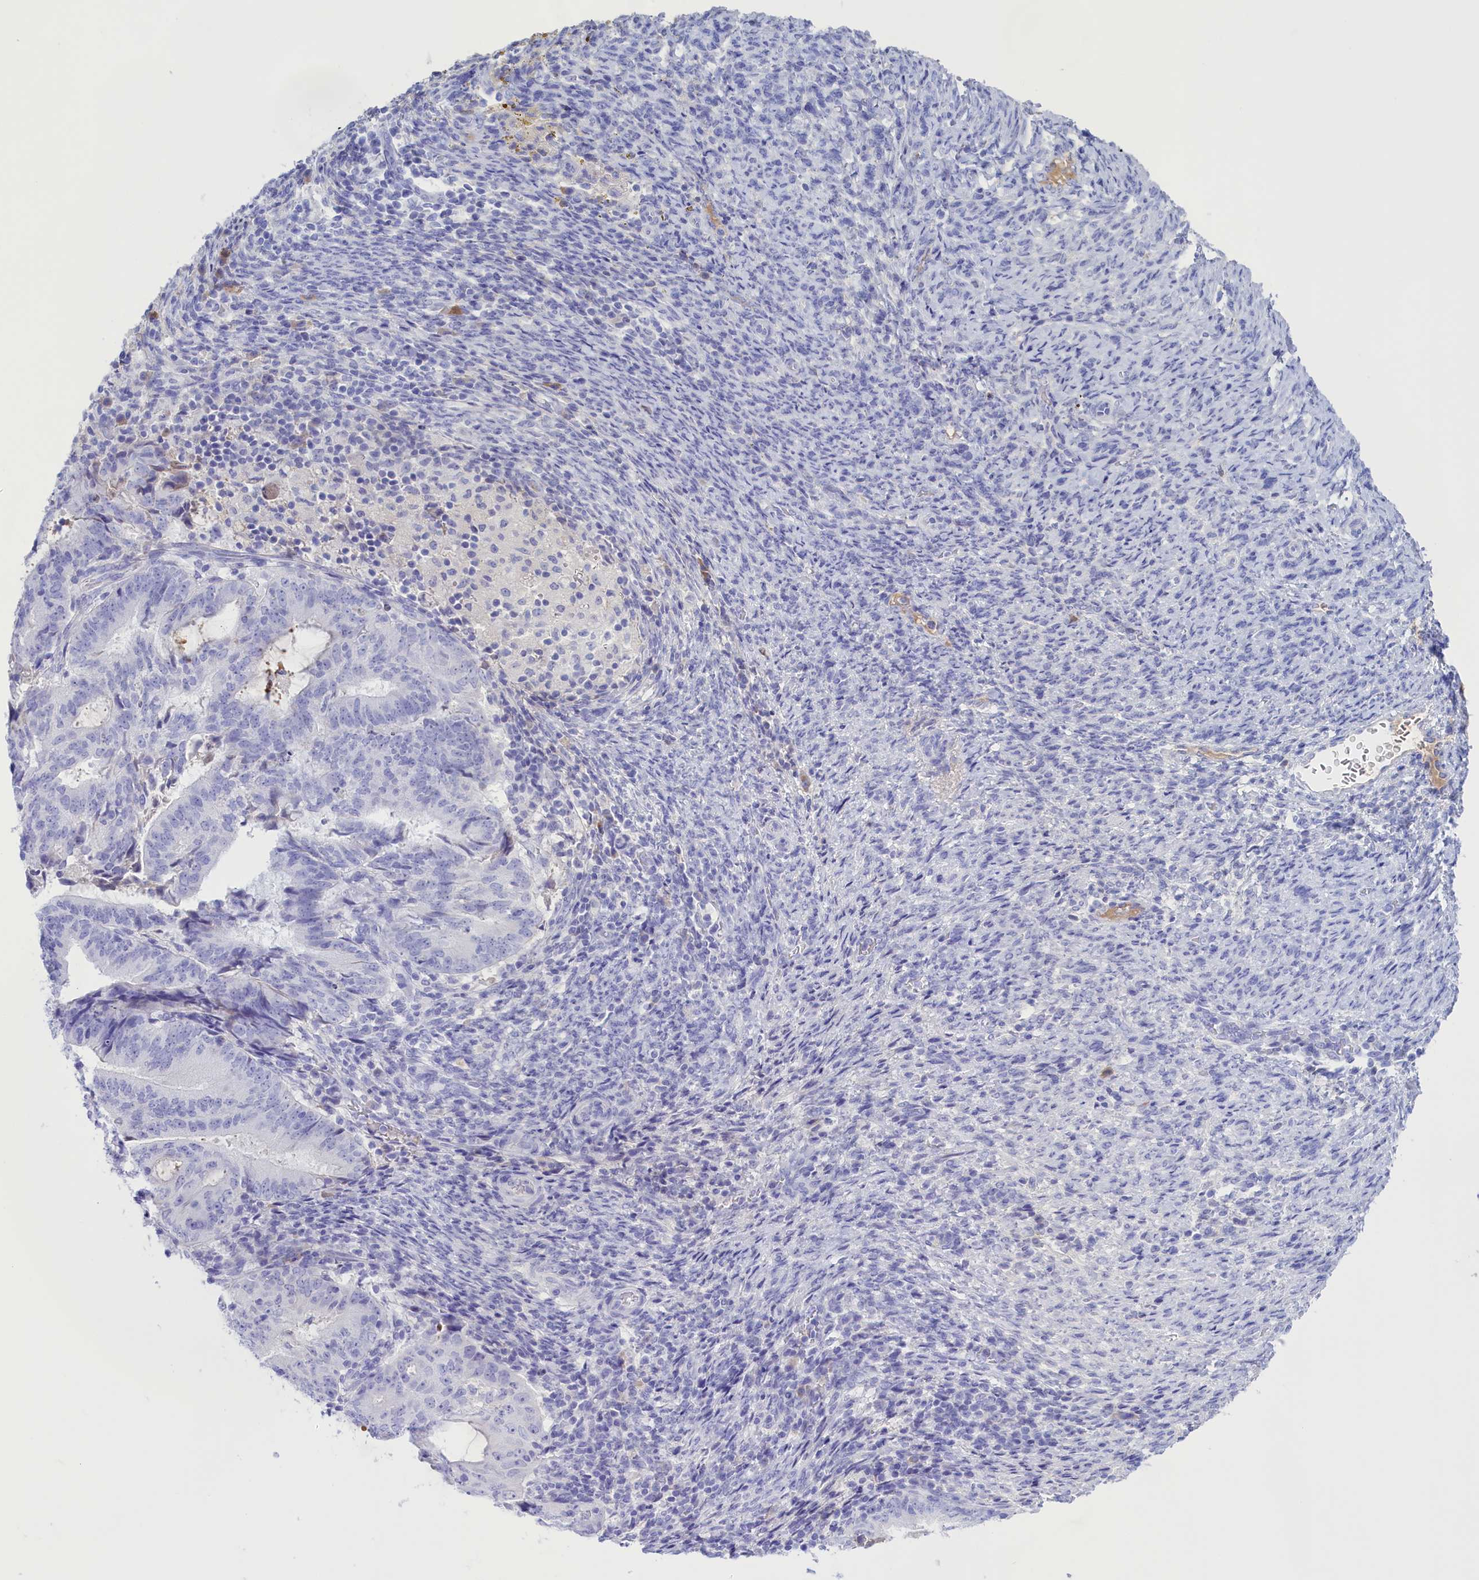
{"staining": {"intensity": "negative", "quantity": "none", "location": "none"}, "tissue": "endometrial cancer", "cell_type": "Tumor cells", "image_type": "cancer", "snomed": [{"axis": "morphology", "description": "Adenocarcinoma, NOS"}, {"axis": "topography", "description": "Endometrium"}], "caption": "There is no significant positivity in tumor cells of endometrial adenocarcinoma.", "gene": "PROK2", "patient": {"sex": "female", "age": 70}}